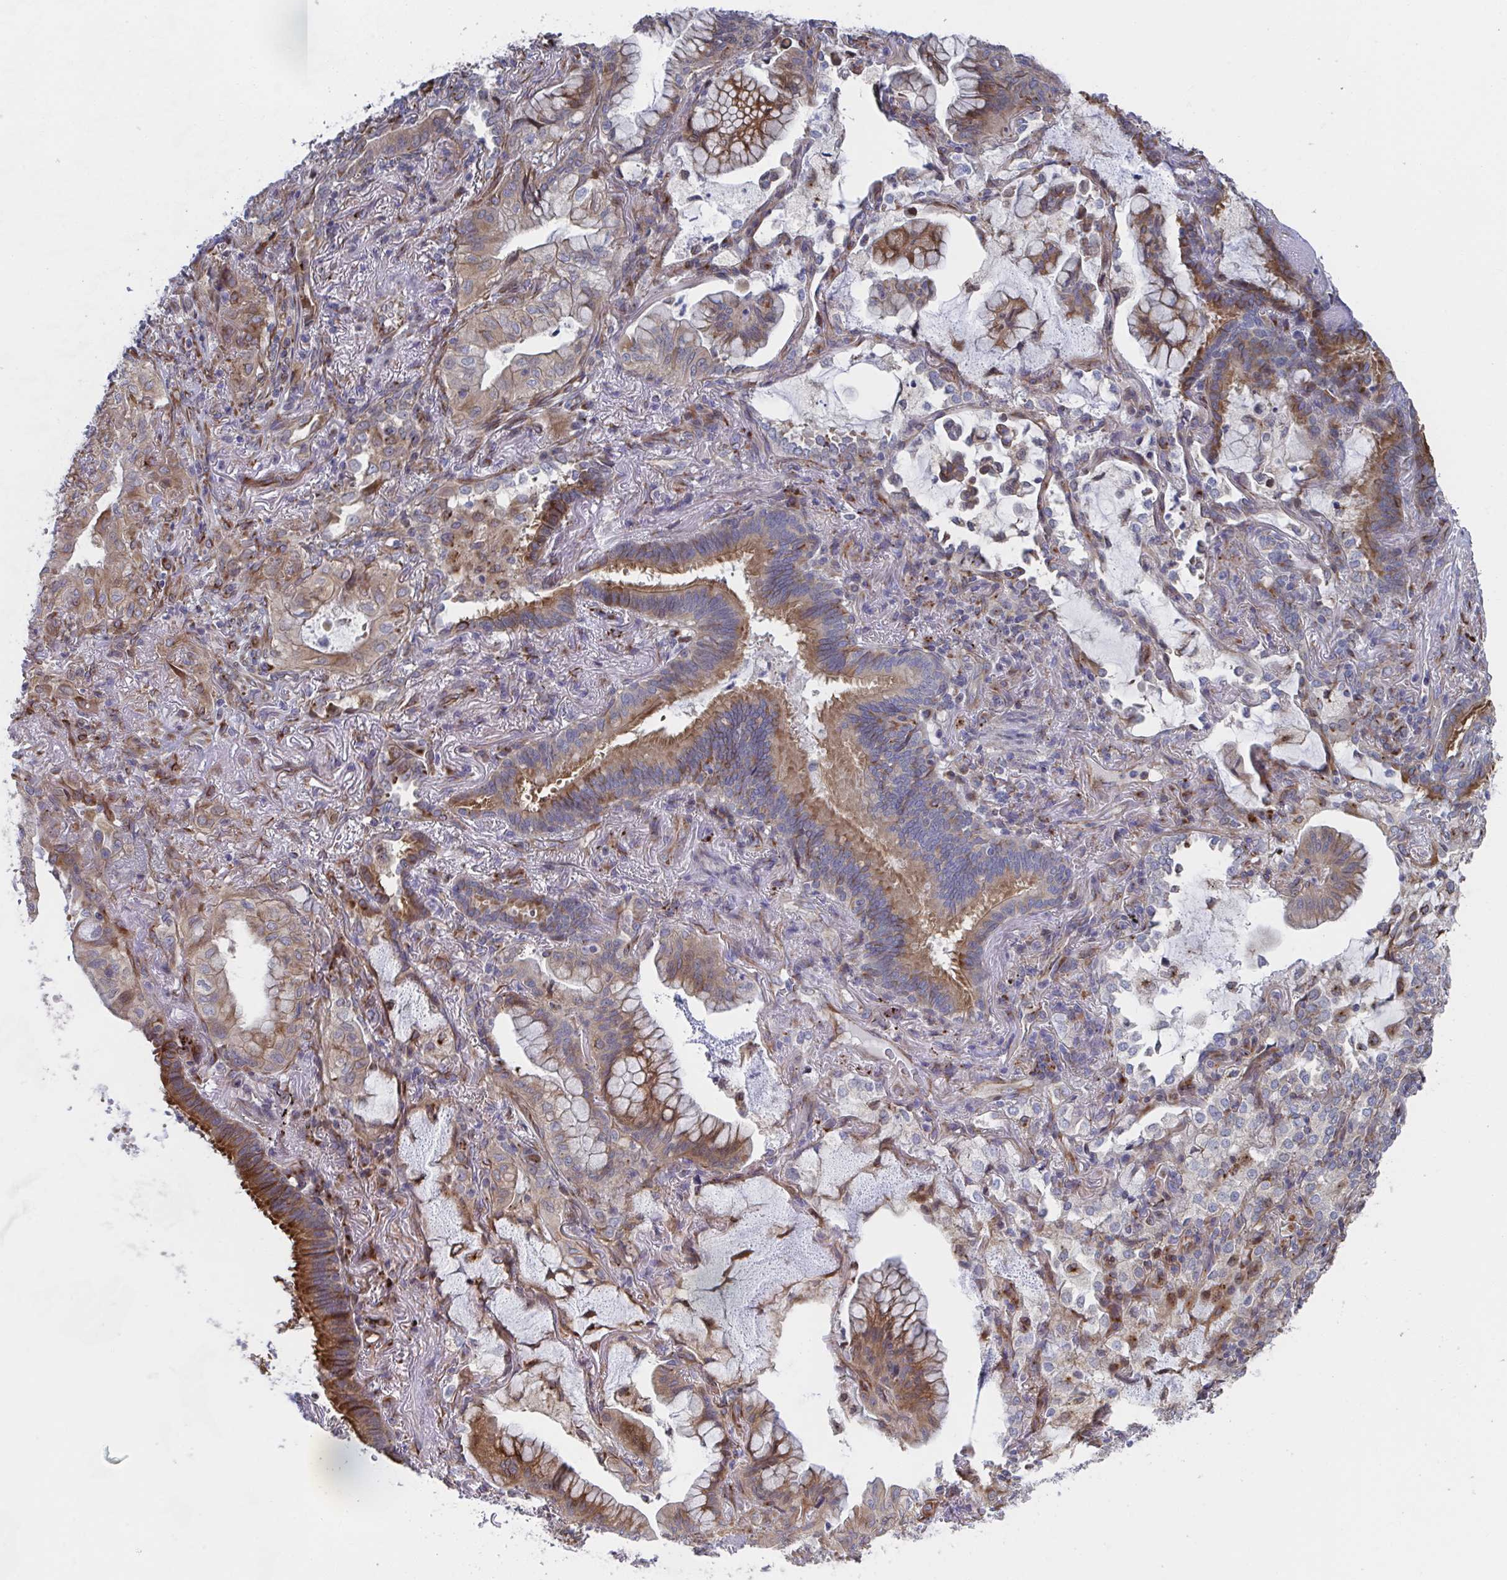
{"staining": {"intensity": "moderate", "quantity": "25%-75%", "location": "cytoplasmic/membranous,nuclear"}, "tissue": "lung cancer", "cell_type": "Tumor cells", "image_type": "cancer", "snomed": [{"axis": "morphology", "description": "Adenocarcinoma, NOS"}, {"axis": "topography", "description": "Lung"}], "caption": "High-magnification brightfield microscopy of lung cancer (adenocarcinoma) stained with DAB (3,3'-diaminobenzidine) (brown) and counterstained with hematoxylin (blue). tumor cells exhibit moderate cytoplasmic/membranous and nuclear expression is identified in about25%-75% of cells.", "gene": "FJX1", "patient": {"sex": "male", "age": 77}}